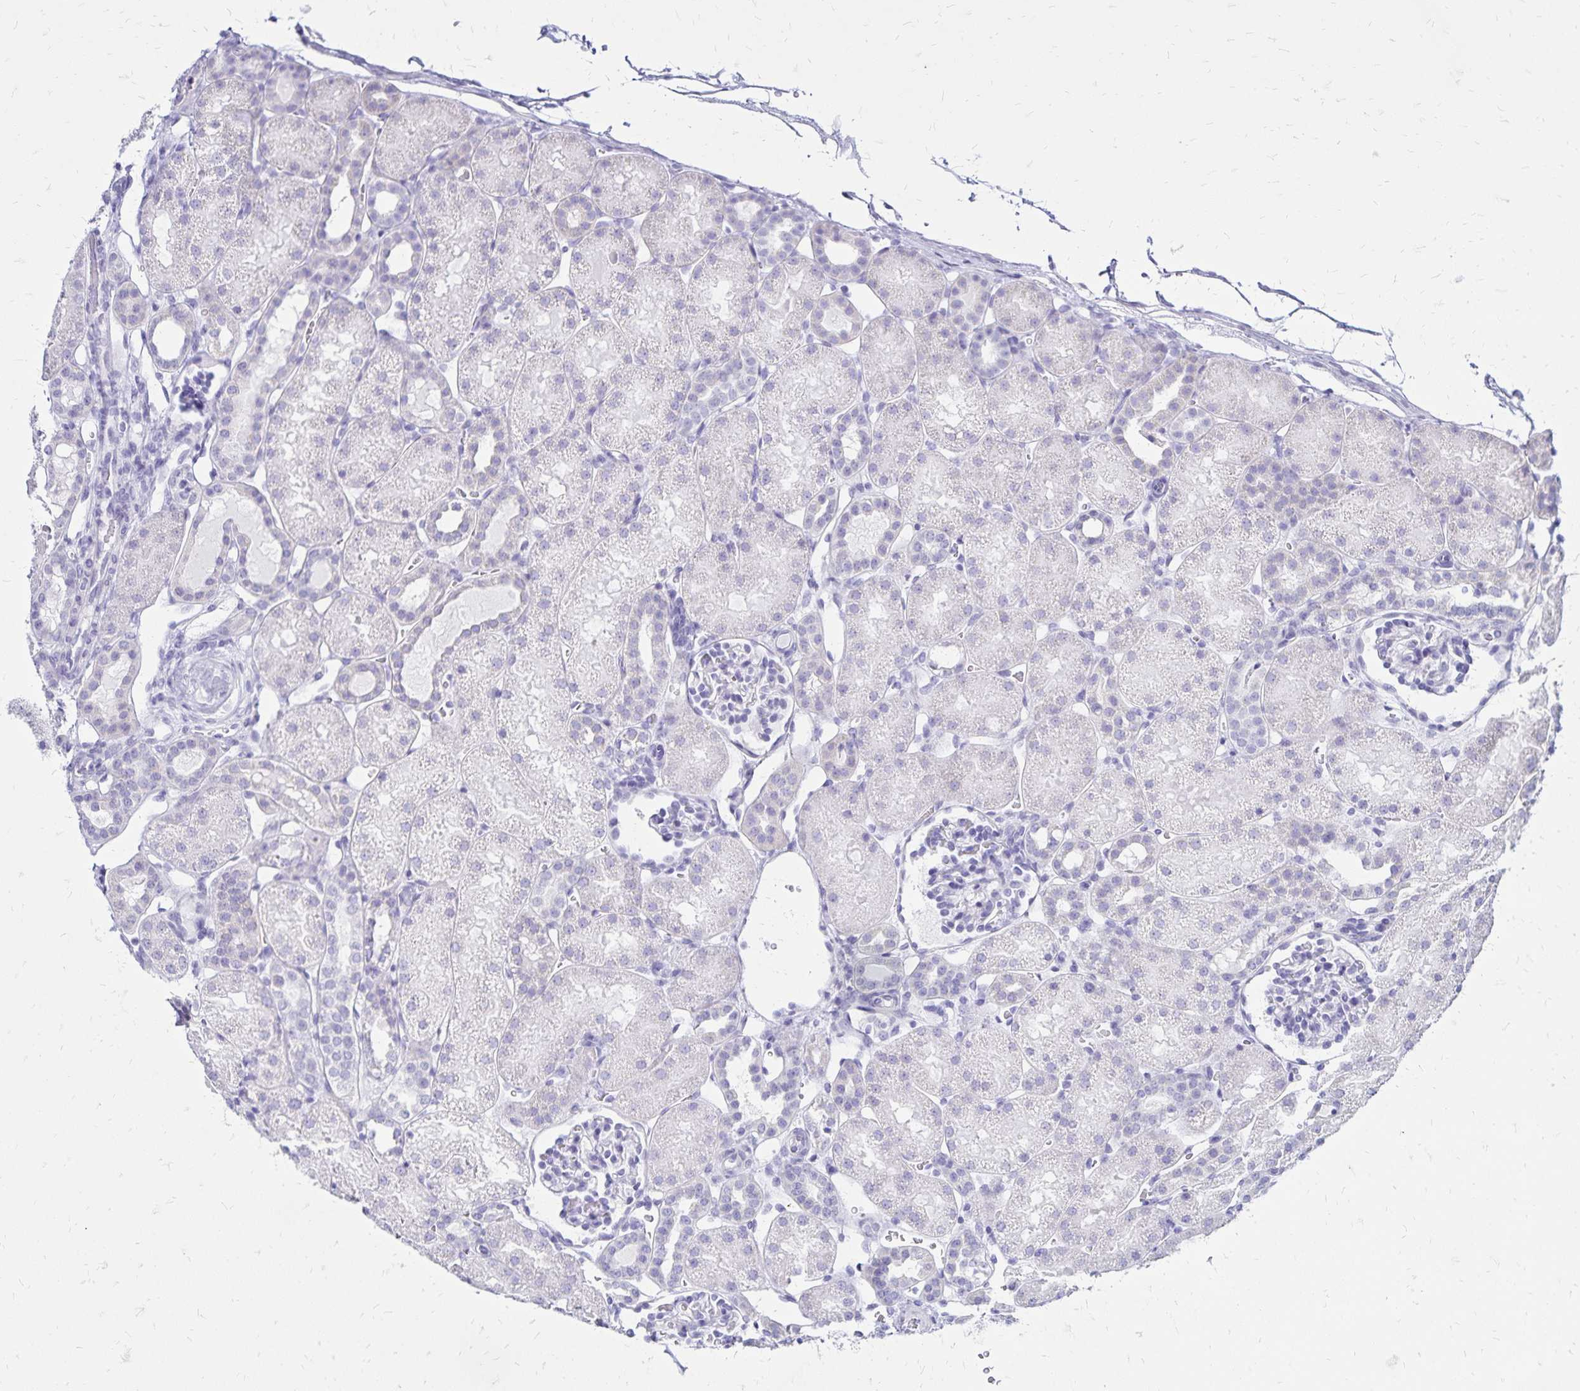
{"staining": {"intensity": "negative", "quantity": "none", "location": "none"}, "tissue": "kidney", "cell_type": "Cells in glomeruli", "image_type": "normal", "snomed": [{"axis": "morphology", "description": "Normal tissue, NOS"}, {"axis": "topography", "description": "Kidney"}], "caption": "Cells in glomeruli show no significant positivity in benign kidney. (DAB immunohistochemistry with hematoxylin counter stain).", "gene": "LIN28B", "patient": {"sex": "male", "age": 2}}